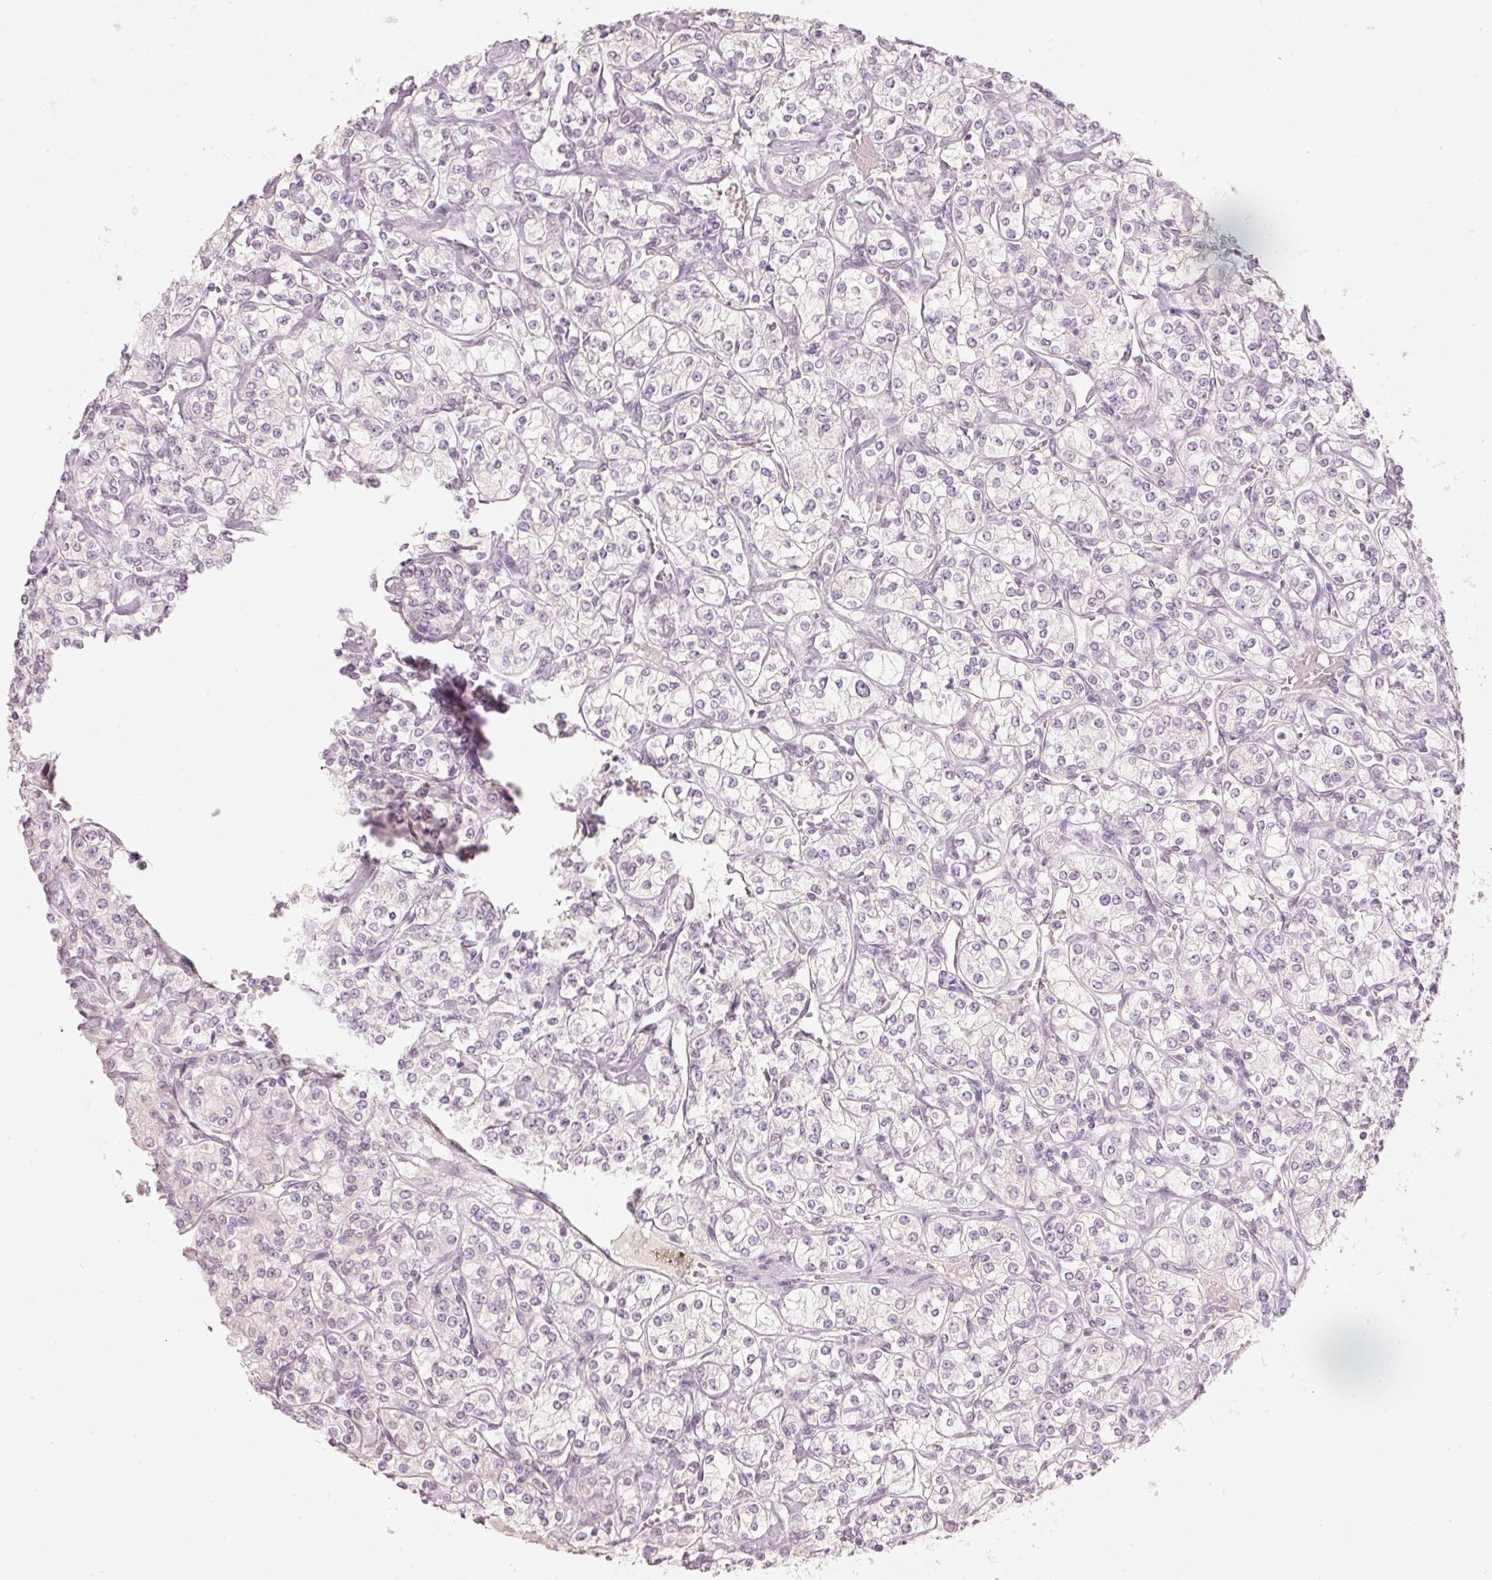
{"staining": {"intensity": "negative", "quantity": "none", "location": "none"}, "tissue": "renal cancer", "cell_type": "Tumor cells", "image_type": "cancer", "snomed": [{"axis": "morphology", "description": "Adenocarcinoma, NOS"}, {"axis": "topography", "description": "Kidney"}], "caption": "A micrograph of renal adenocarcinoma stained for a protein reveals no brown staining in tumor cells.", "gene": "STEAP1", "patient": {"sex": "male", "age": 77}}